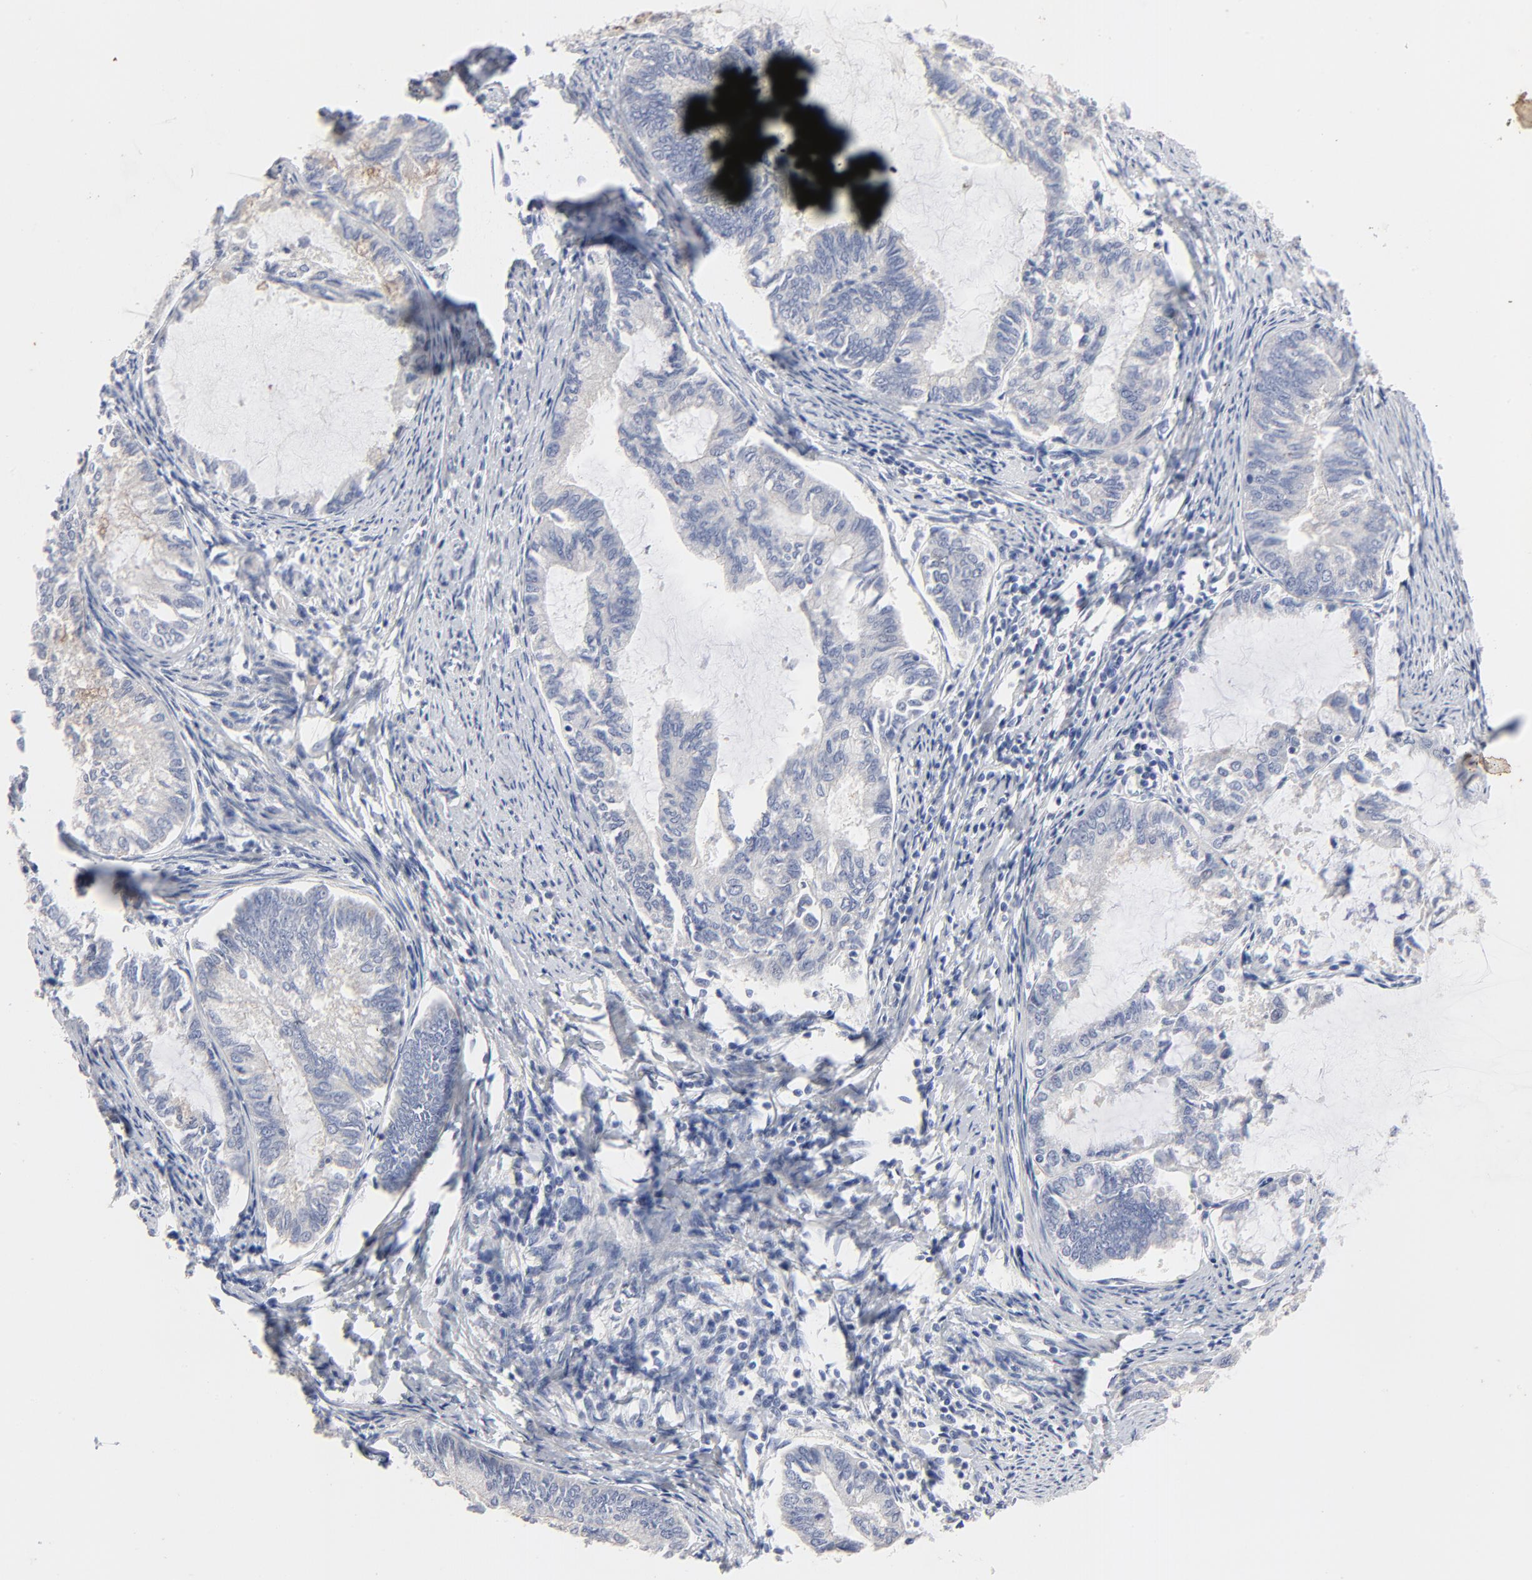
{"staining": {"intensity": "weak", "quantity": "<25%", "location": "cytoplasmic/membranous"}, "tissue": "endometrial cancer", "cell_type": "Tumor cells", "image_type": "cancer", "snomed": [{"axis": "morphology", "description": "Adenocarcinoma, NOS"}, {"axis": "topography", "description": "Endometrium"}], "caption": "Immunohistochemistry of endometrial adenocarcinoma exhibits no expression in tumor cells.", "gene": "AADAC", "patient": {"sex": "female", "age": 86}}